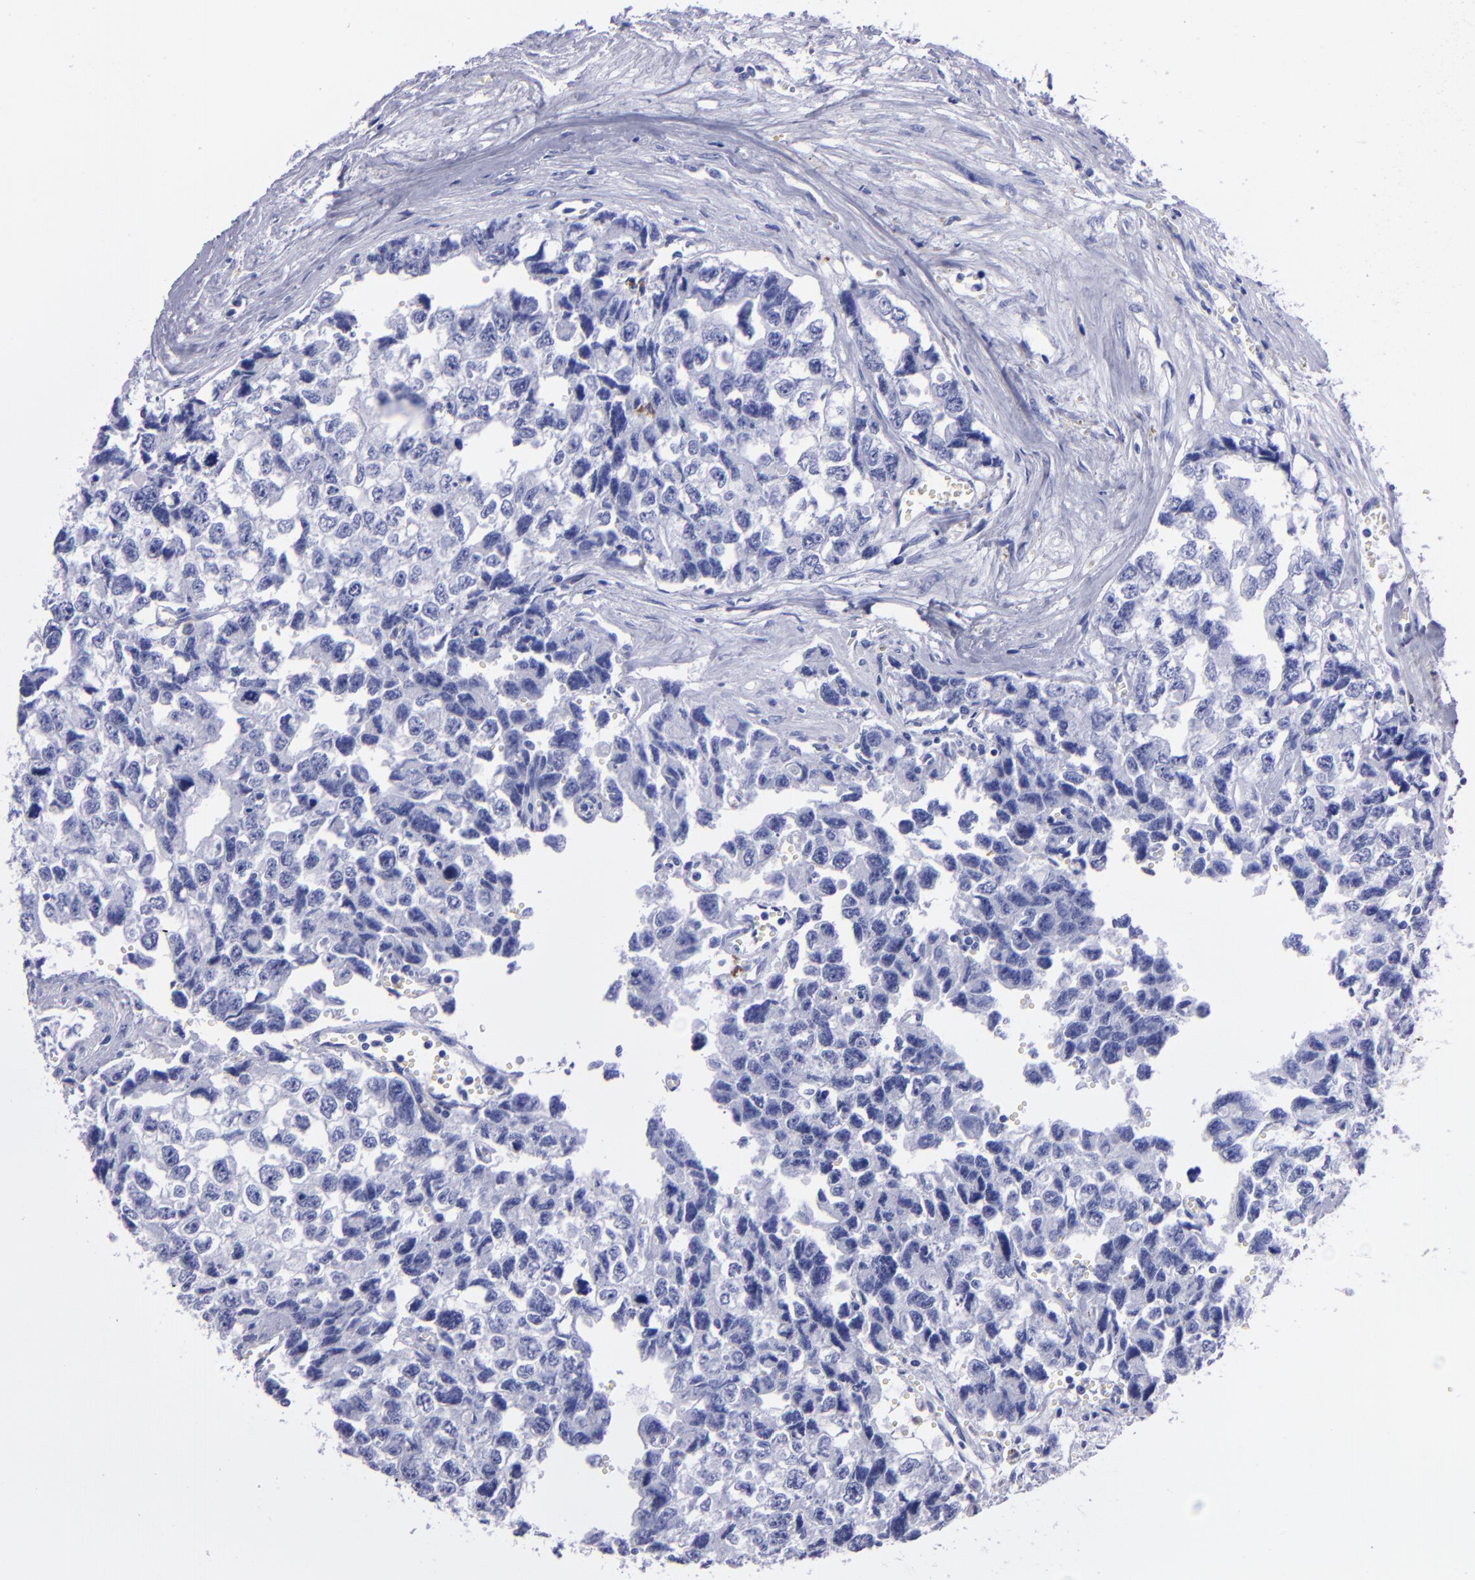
{"staining": {"intensity": "negative", "quantity": "none", "location": "none"}, "tissue": "testis cancer", "cell_type": "Tumor cells", "image_type": "cancer", "snomed": [{"axis": "morphology", "description": "Carcinoma, Embryonal, NOS"}, {"axis": "topography", "description": "Testis"}], "caption": "This is a image of IHC staining of testis cancer, which shows no staining in tumor cells.", "gene": "CR1", "patient": {"sex": "male", "age": 31}}